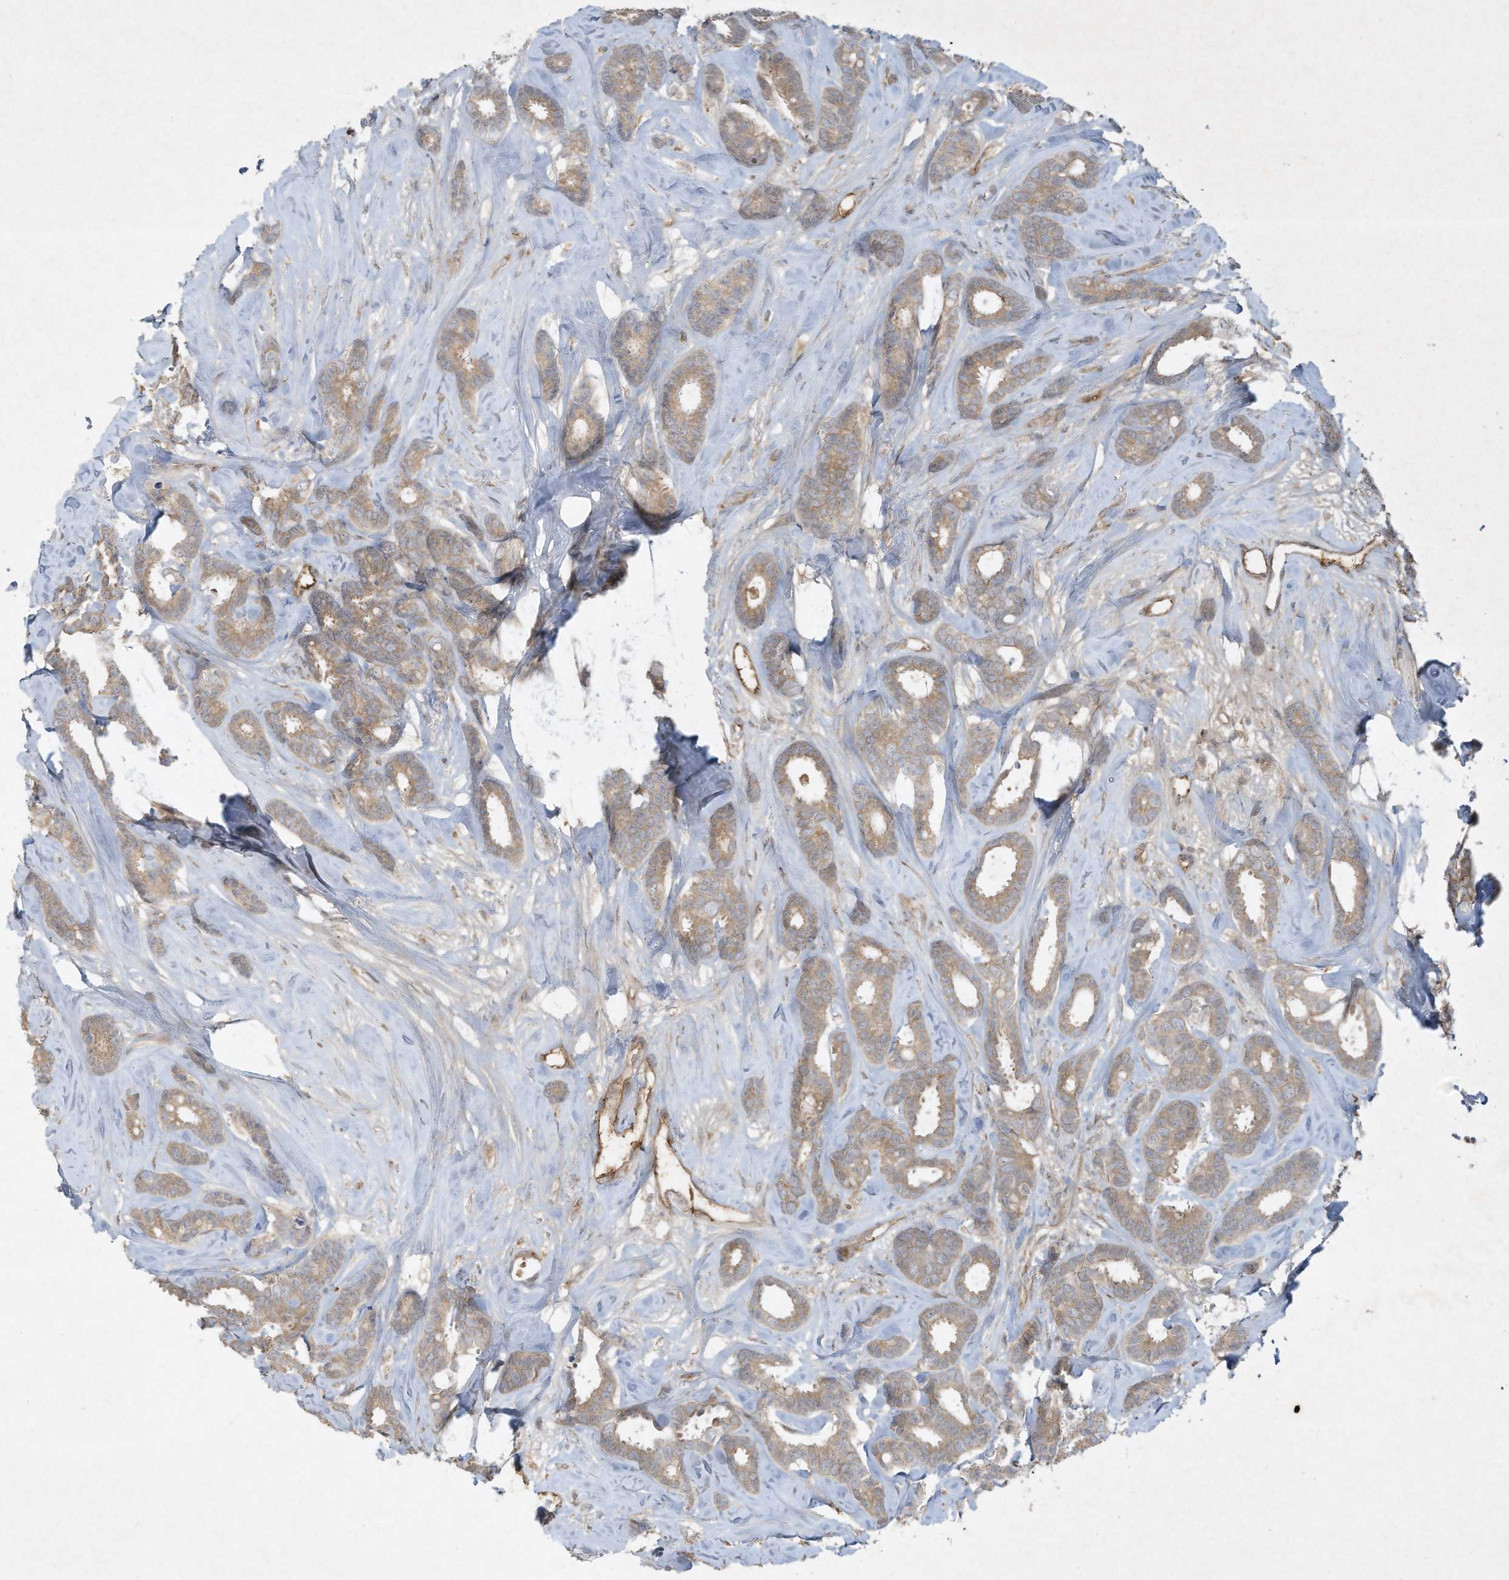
{"staining": {"intensity": "moderate", "quantity": ">75%", "location": "cytoplasmic/membranous"}, "tissue": "breast cancer", "cell_type": "Tumor cells", "image_type": "cancer", "snomed": [{"axis": "morphology", "description": "Duct carcinoma"}, {"axis": "topography", "description": "Breast"}], "caption": "Tumor cells exhibit medium levels of moderate cytoplasmic/membranous positivity in approximately >75% of cells in breast cancer (infiltrating ductal carcinoma).", "gene": "FETUB", "patient": {"sex": "female", "age": 87}}